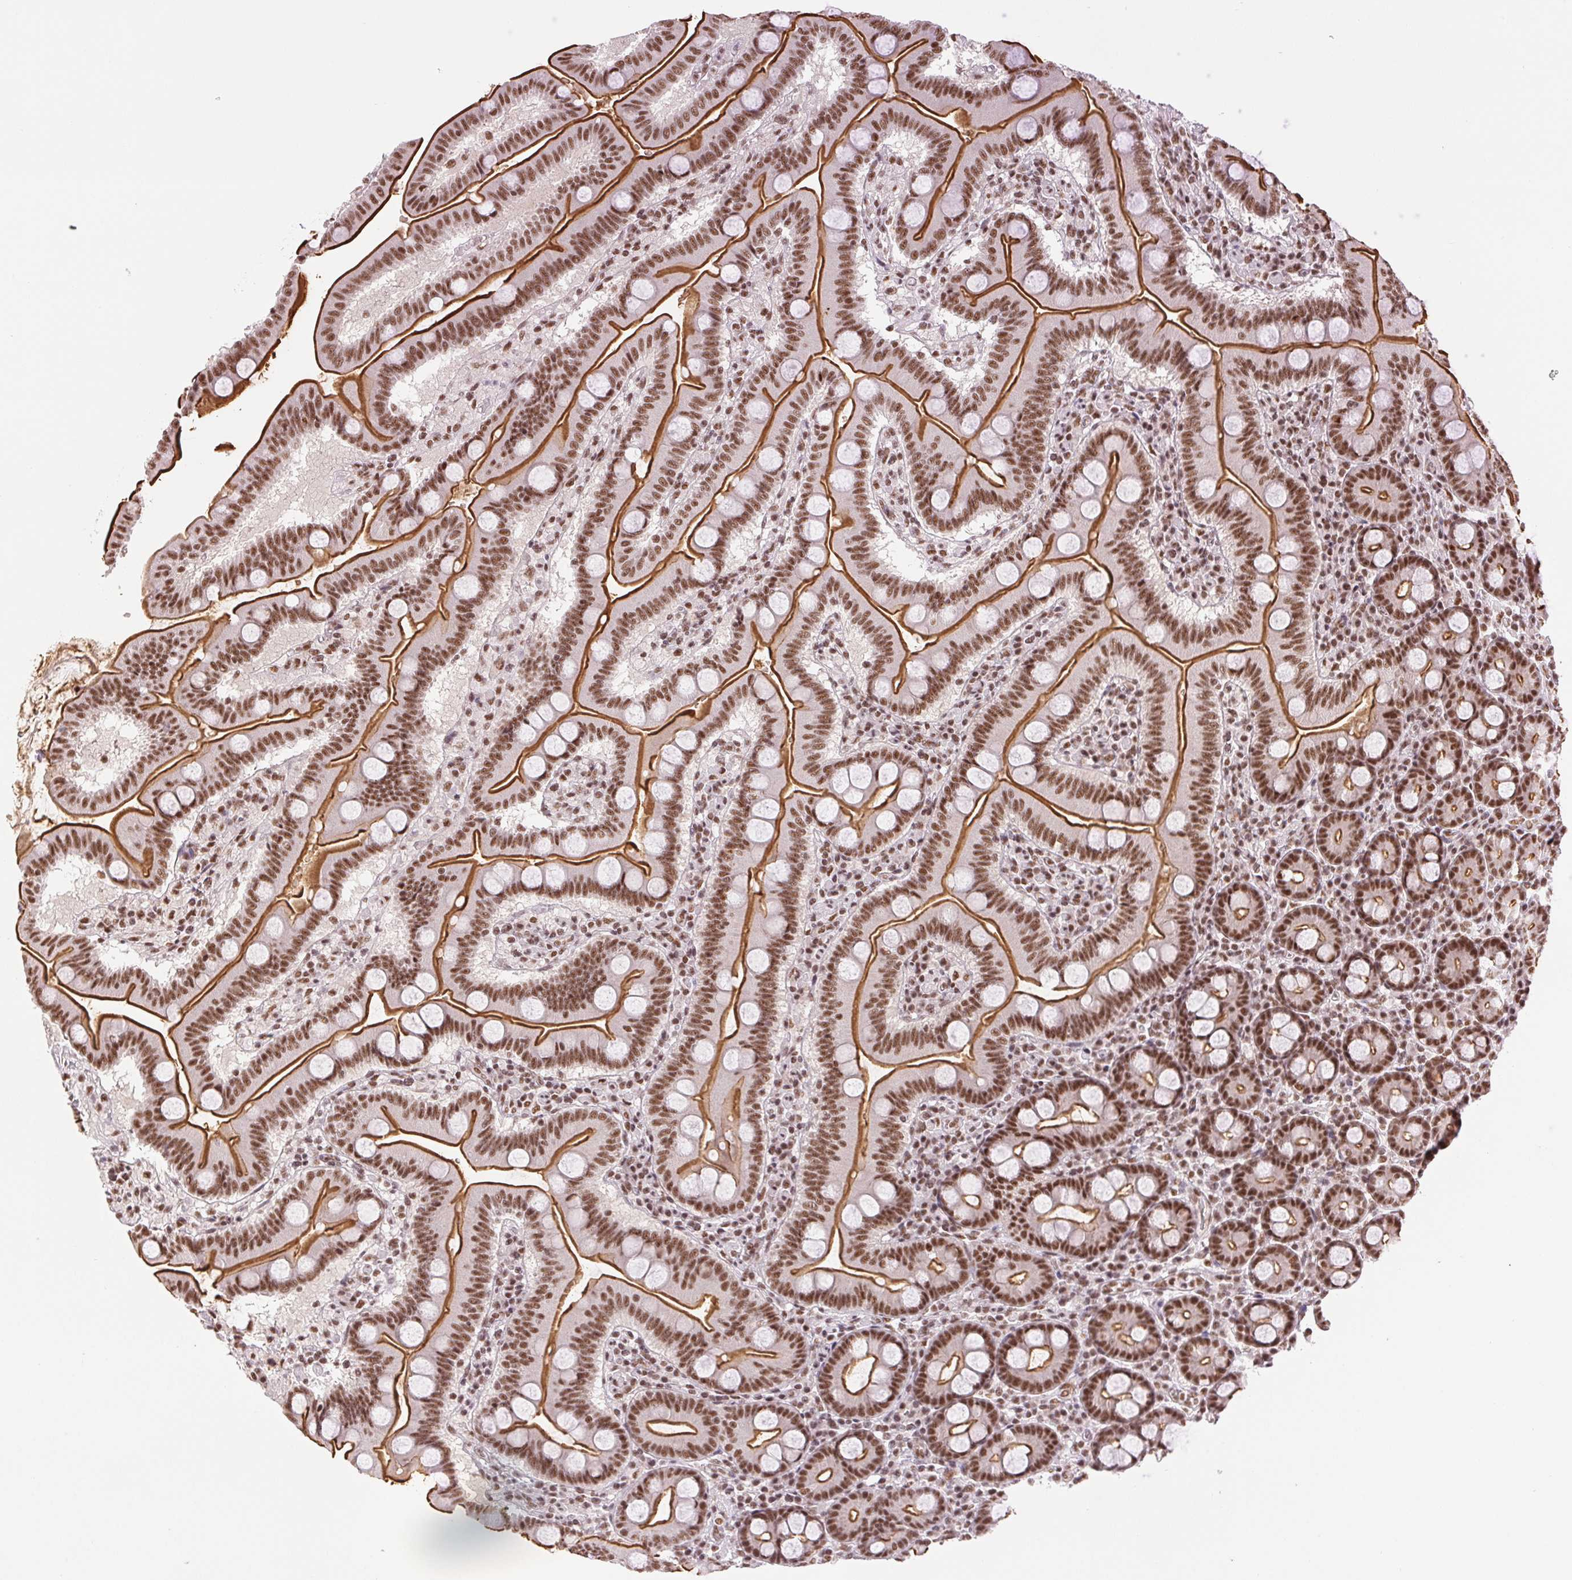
{"staining": {"intensity": "strong", "quantity": ">75%", "location": "cytoplasmic/membranous,nuclear"}, "tissue": "duodenum", "cell_type": "Glandular cells", "image_type": "normal", "snomed": [{"axis": "morphology", "description": "Normal tissue, NOS"}, {"axis": "topography", "description": "Pancreas"}, {"axis": "topography", "description": "Duodenum"}], "caption": "Normal duodenum was stained to show a protein in brown. There is high levels of strong cytoplasmic/membranous,nuclear positivity in approximately >75% of glandular cells. The protein of interest is shown in brown color, while the nuclei are stained blue.", "gene": "IK", "patient": {"sex": "male", "age": 59}}